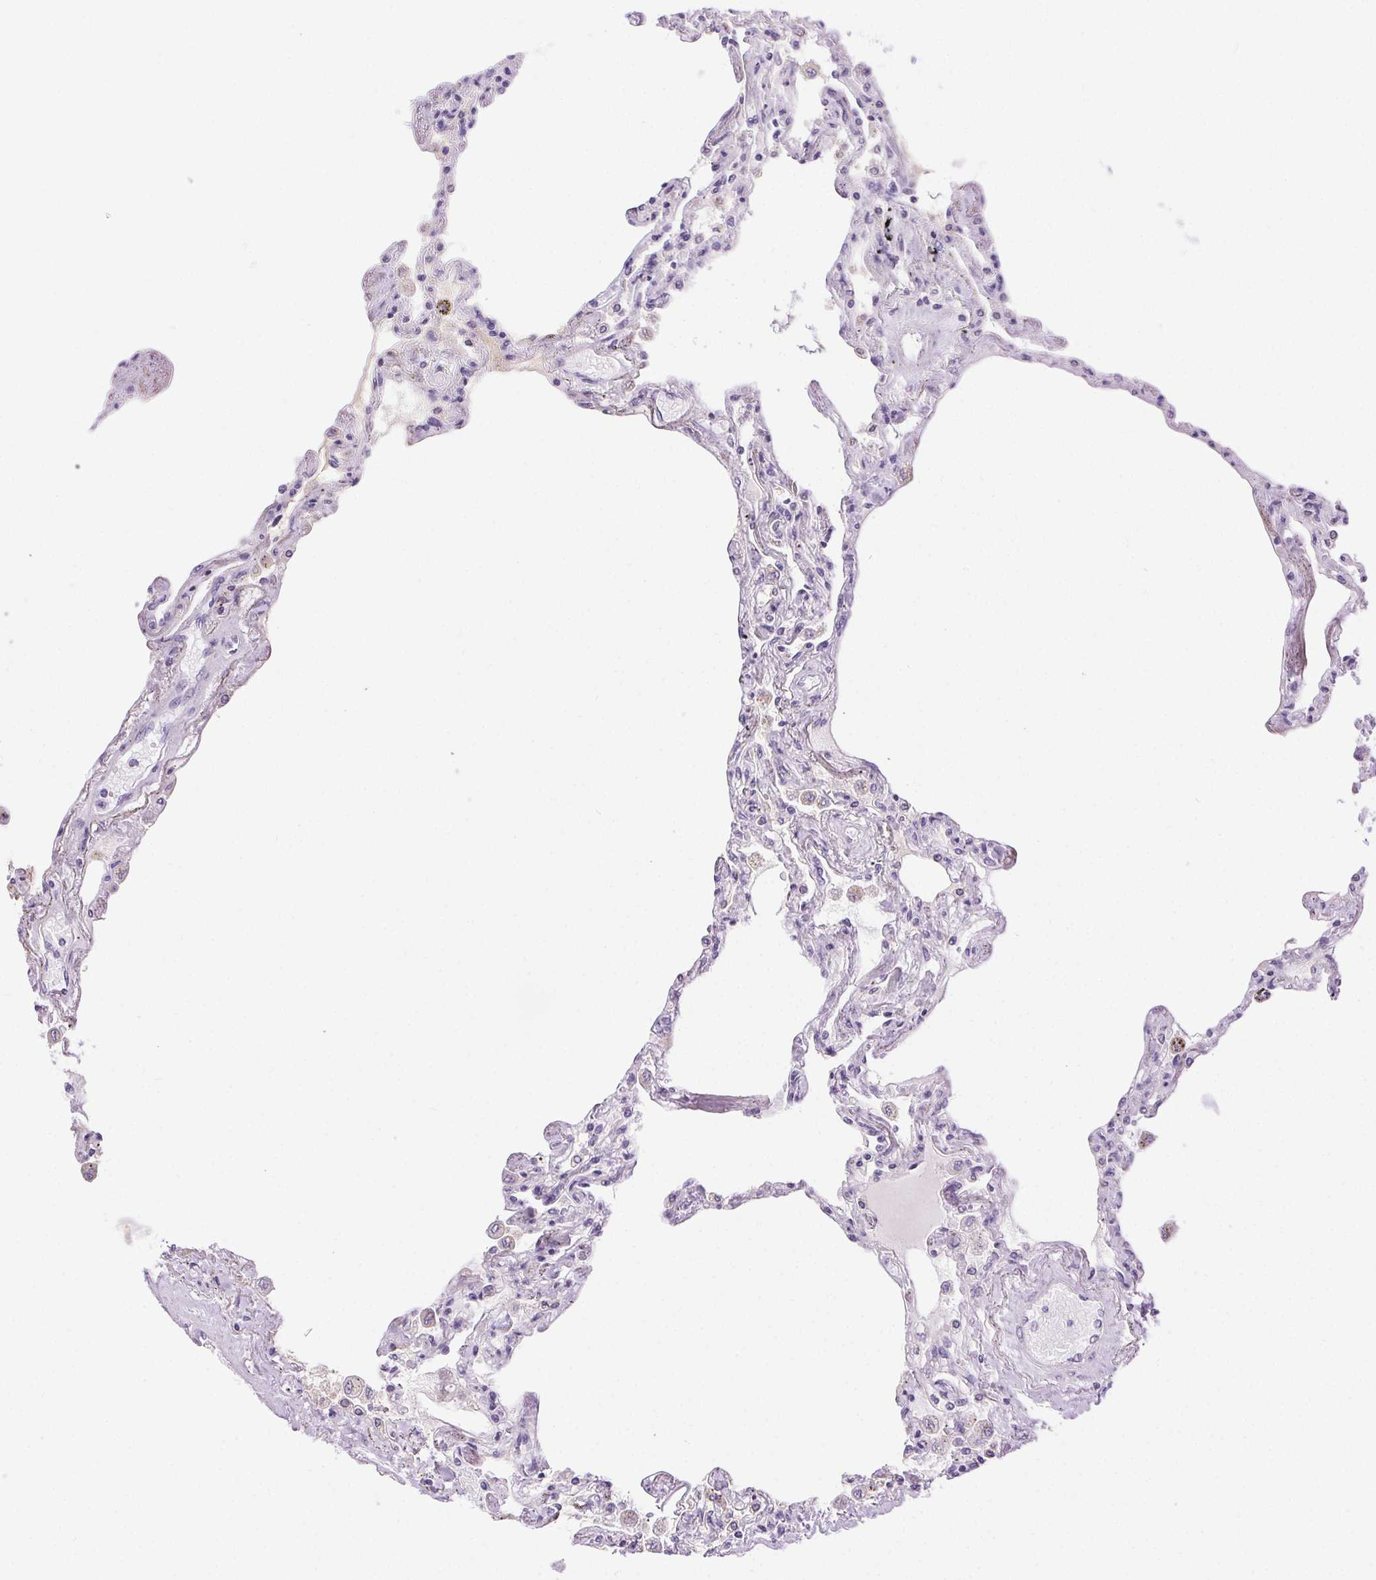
{"staining": {"intensity": "negative", "quantity": "none", "location": "none"}, "tissue": "lung", "cell_type": "Alveolar cells", "image_type": "normal", "snomed": [{"axis": "morphology", "description": "Normal tissue, NOS"}, {"axis": "morphology", "description": "Adenocarcinoma, NOS"}, {"axis": "topography", "description": "Cartilage tissue"}, {"axis": "topography", "description": "Lung"}], "caption": "A histopathology image of lung stained for a protein displays no brown staining in alveolar cells. The staining was performed using DAB to visualize the protein expression in brown, while the nuclei were stained in blue with hematoxylin (Magnification: 20x).", "gene": "SYT11", "patient": {"sex": "female", "age": 67}}